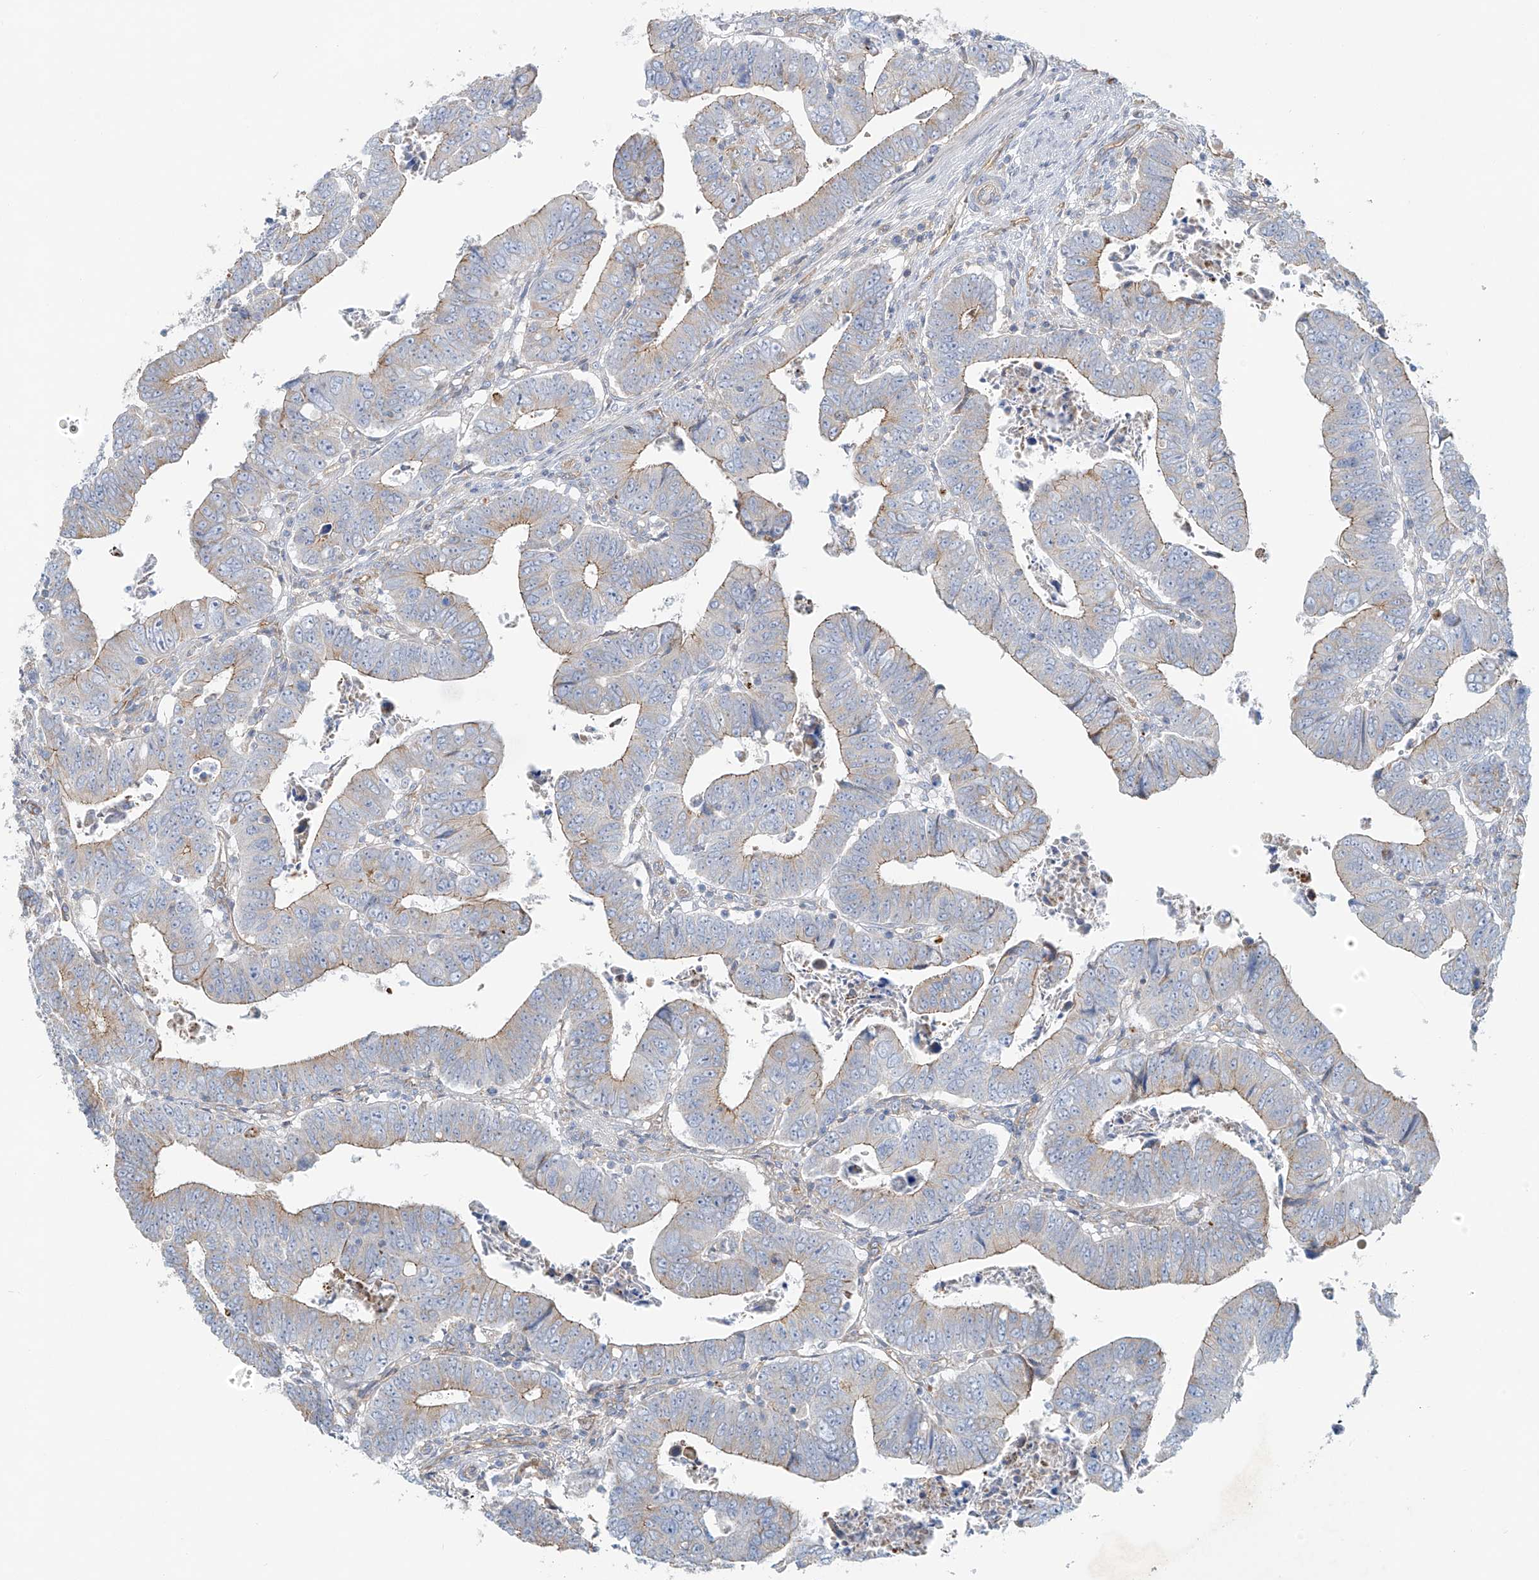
{"staining": {"intensity": "weak", "quantity": "25%-75%", "location": "cytoplasmic/membranous"}, "tissue": "colorectal cancer", "cell_type": "Tumor cells", "image_type": "cancer", "snomed": [{"axis": "morphology", "description": "Normal tissue, NOS"}, {"axis": "morphology", "description": "Adenocarcinoma, NOS"}, {"axis": "topography", "description": "Rectum"}], "caption": "A histopathology image of human colorectal cancer (adenocarcinoma) stained for a protein reveals weak cytoplasmic/membranous brown staining in tumor cells.", "gene": "VAMP5", "patient": {"sex": "female", "age": 65}}